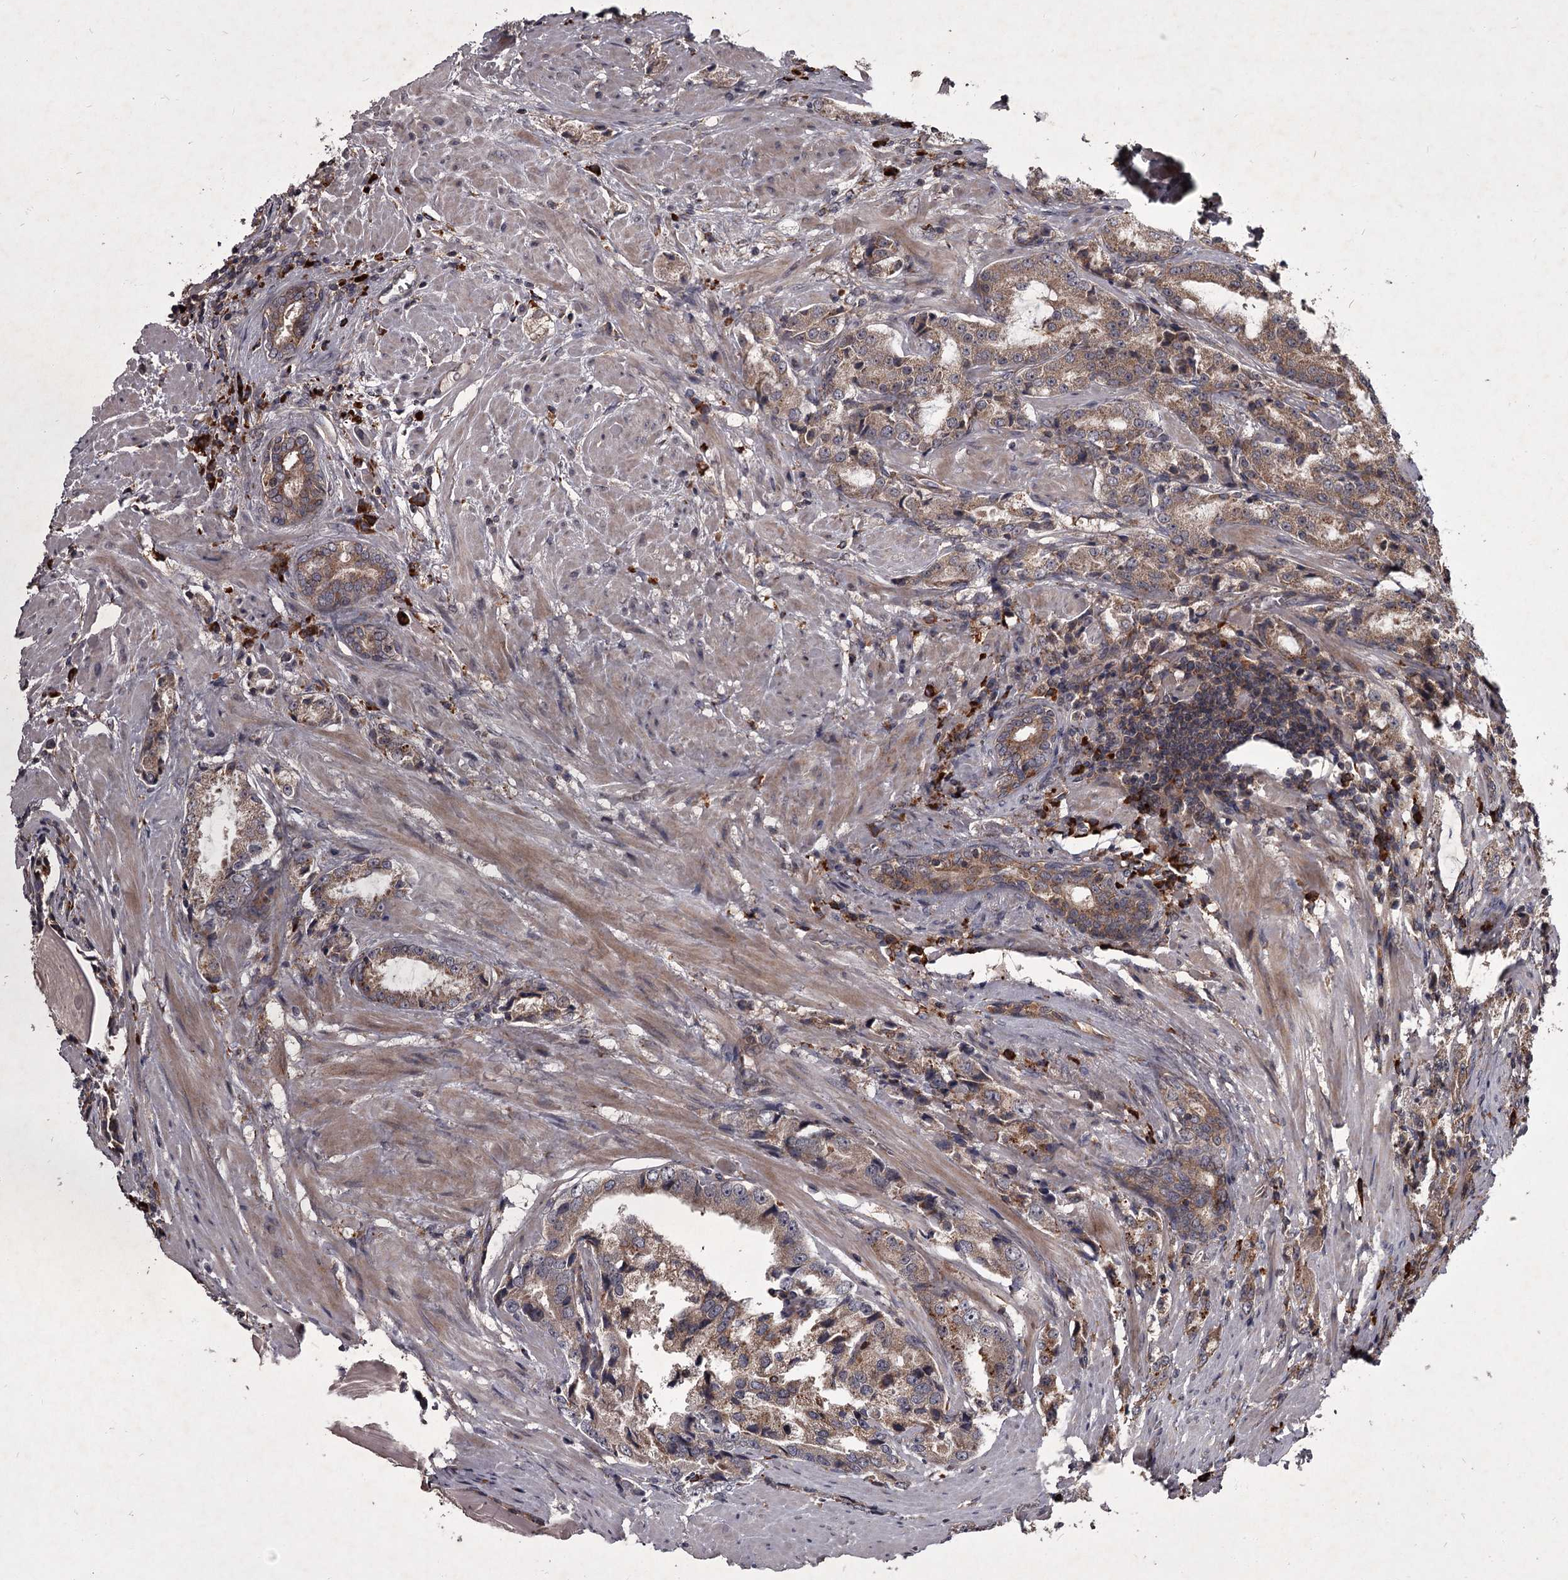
{"staining": {"intensity": "weak", "quantity": ">75%", "location": "cytoplasmic/membranous"}, "tissue": "prostate cancer", "cell_type": "Tumor cells", "image_type": "cancer", "snomed": [{"axis": "morphology", "description": "Adenocarcinoma, High grade"}, {"axis": "topography", "description": "Prostate"}], "caption": "Weak cytoplasmic/membranous protein staining is appreciated in about >75% of tumor cells in adenocarcinoma (high-grade) (prostate).", "gene": "UNC93B1", "patient": {"sex": "male", "age": 66}}